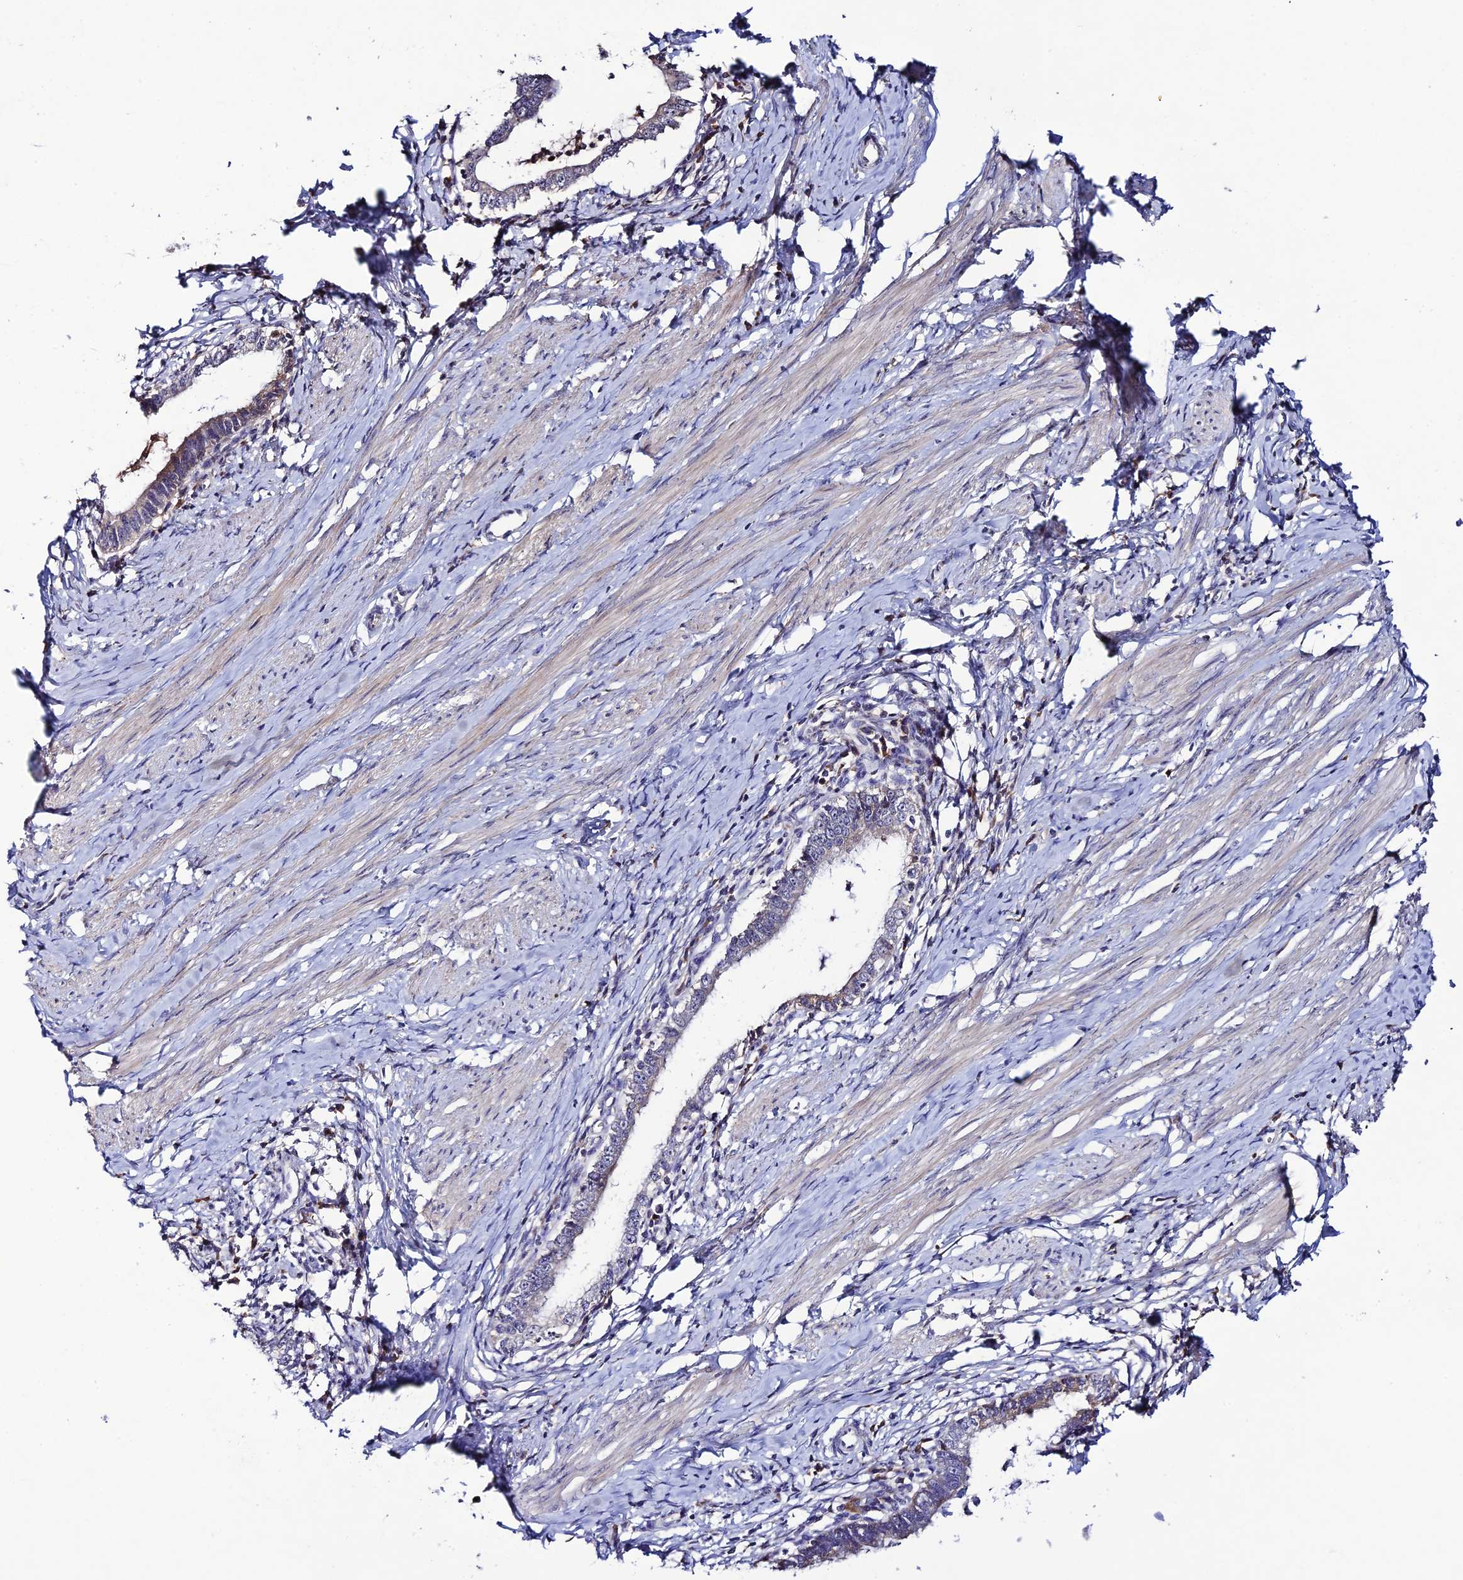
{"staining": {"intensity": "negative", "quantity": "none", "location": "none"}, "tissue": "cervical cancer", "cell_type": "Tumor cells", "image_type": "cancer", "snomed": [{"axis": "morphology", "description": "Adenocarcinoma, NOS"}, {"axis": "topography", "description": "Cervix"}], "caption": "IHC micrograph of neoplastic tissue: adenocarcinoma (cervical) stained with DAB (3,3'-diaminobenzidine) exhibits no significant protein positivity in tumor cells. (IHC, brightfield microscopy, high magnification).", "gene": "CHST5", "patient": {"sex": "female", "age": 36}}